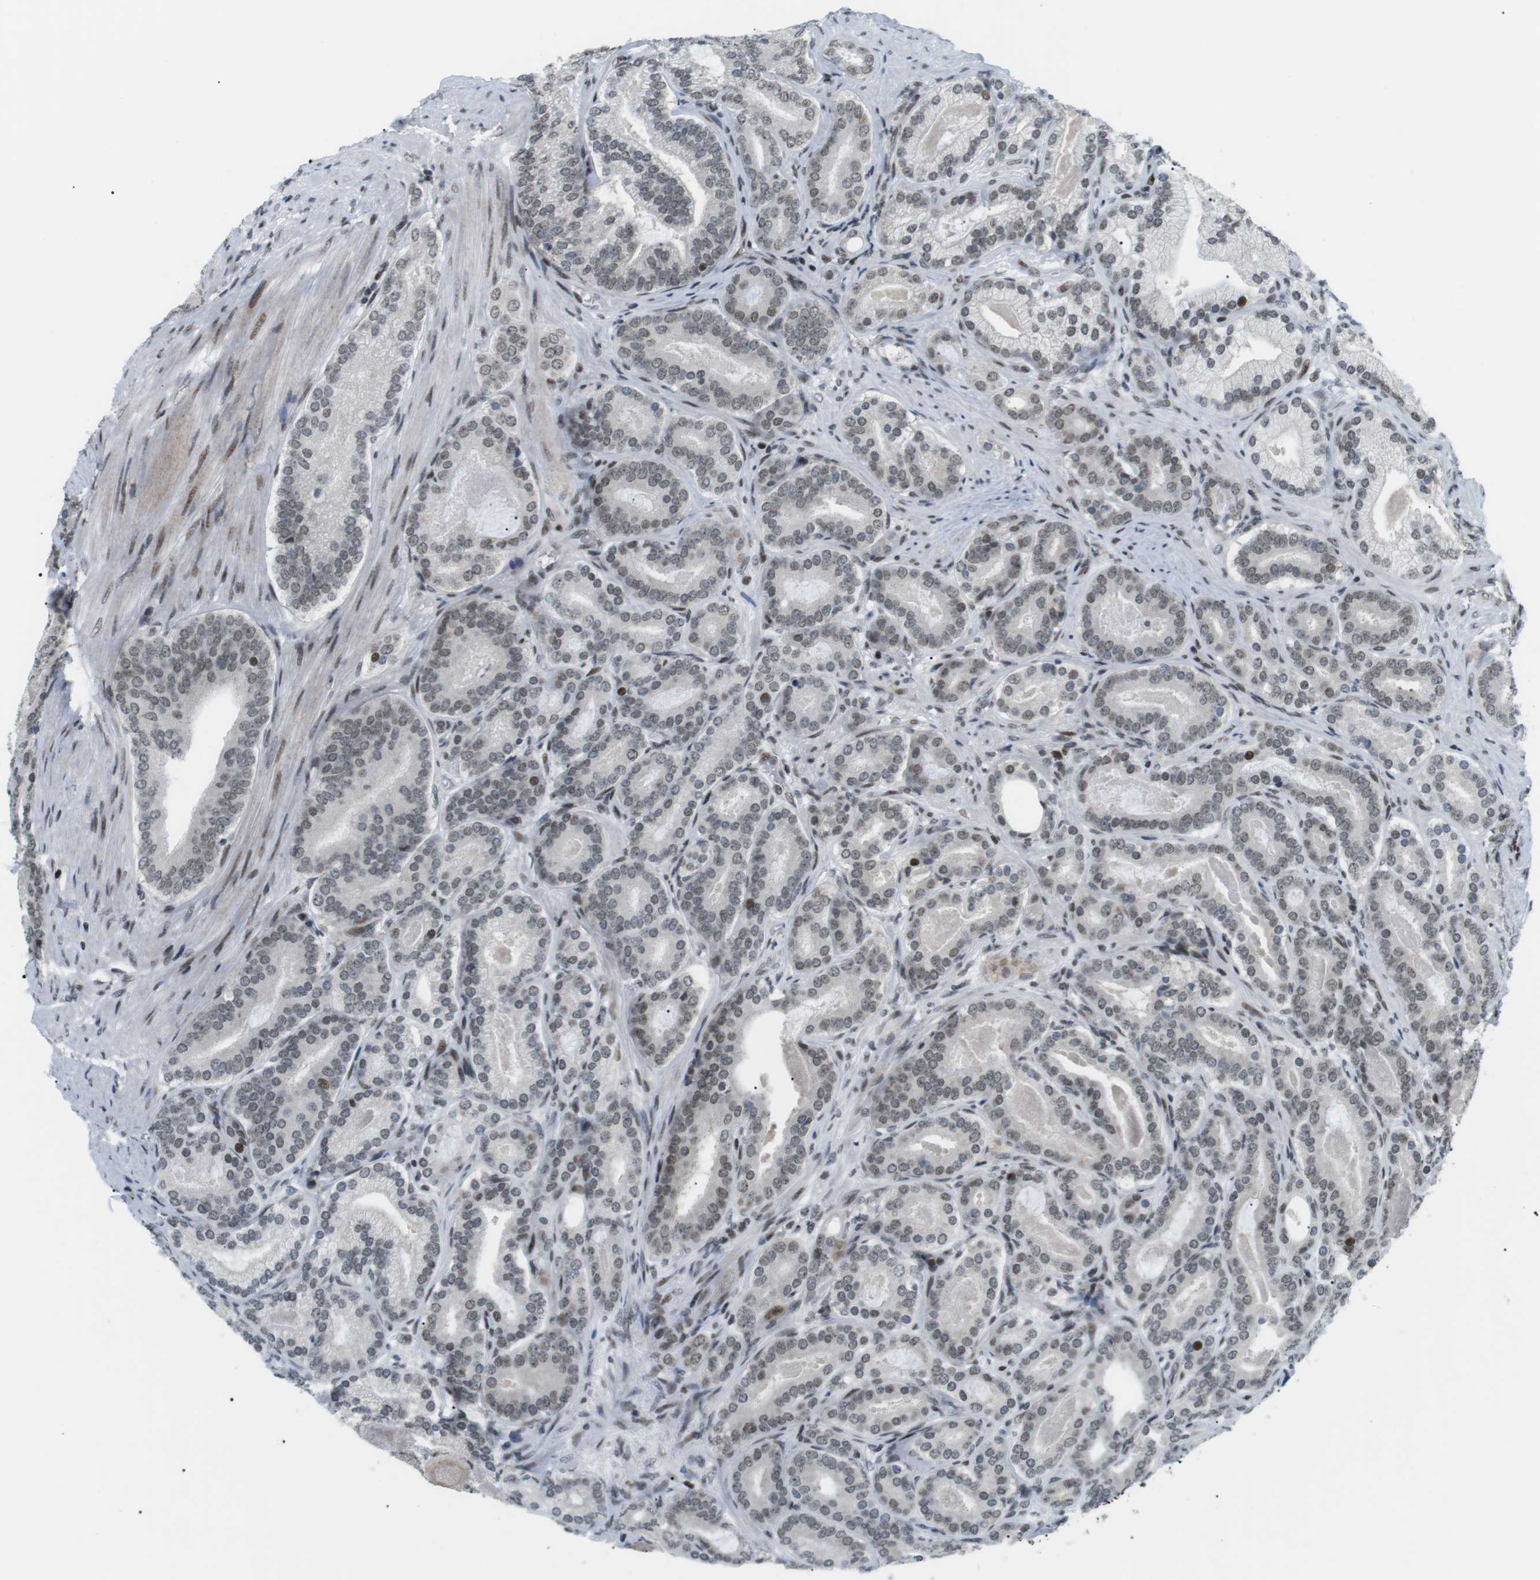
{"staining": {"intensity": "moderate", "quantity": "<25%", "location": "nuclear"}, "tissue": "prostate cancer", "cell_type": "Tumor cells", "image_type": "cancer", "snomed": [{"axis": "morphology", "description": "Adenocarcinoma, High grade"}, {"axis": "topography", "description": "Prostate"}], "caption": "This histopathology image displays prostate cancer stained with IHC to label a protein in brown. The nuclear of tumor cells show moderate positivity for the protein. Nuclei are counter-stained blue.", "gene": "CDC27", "patient": {"sex": "male", "age": 60}}